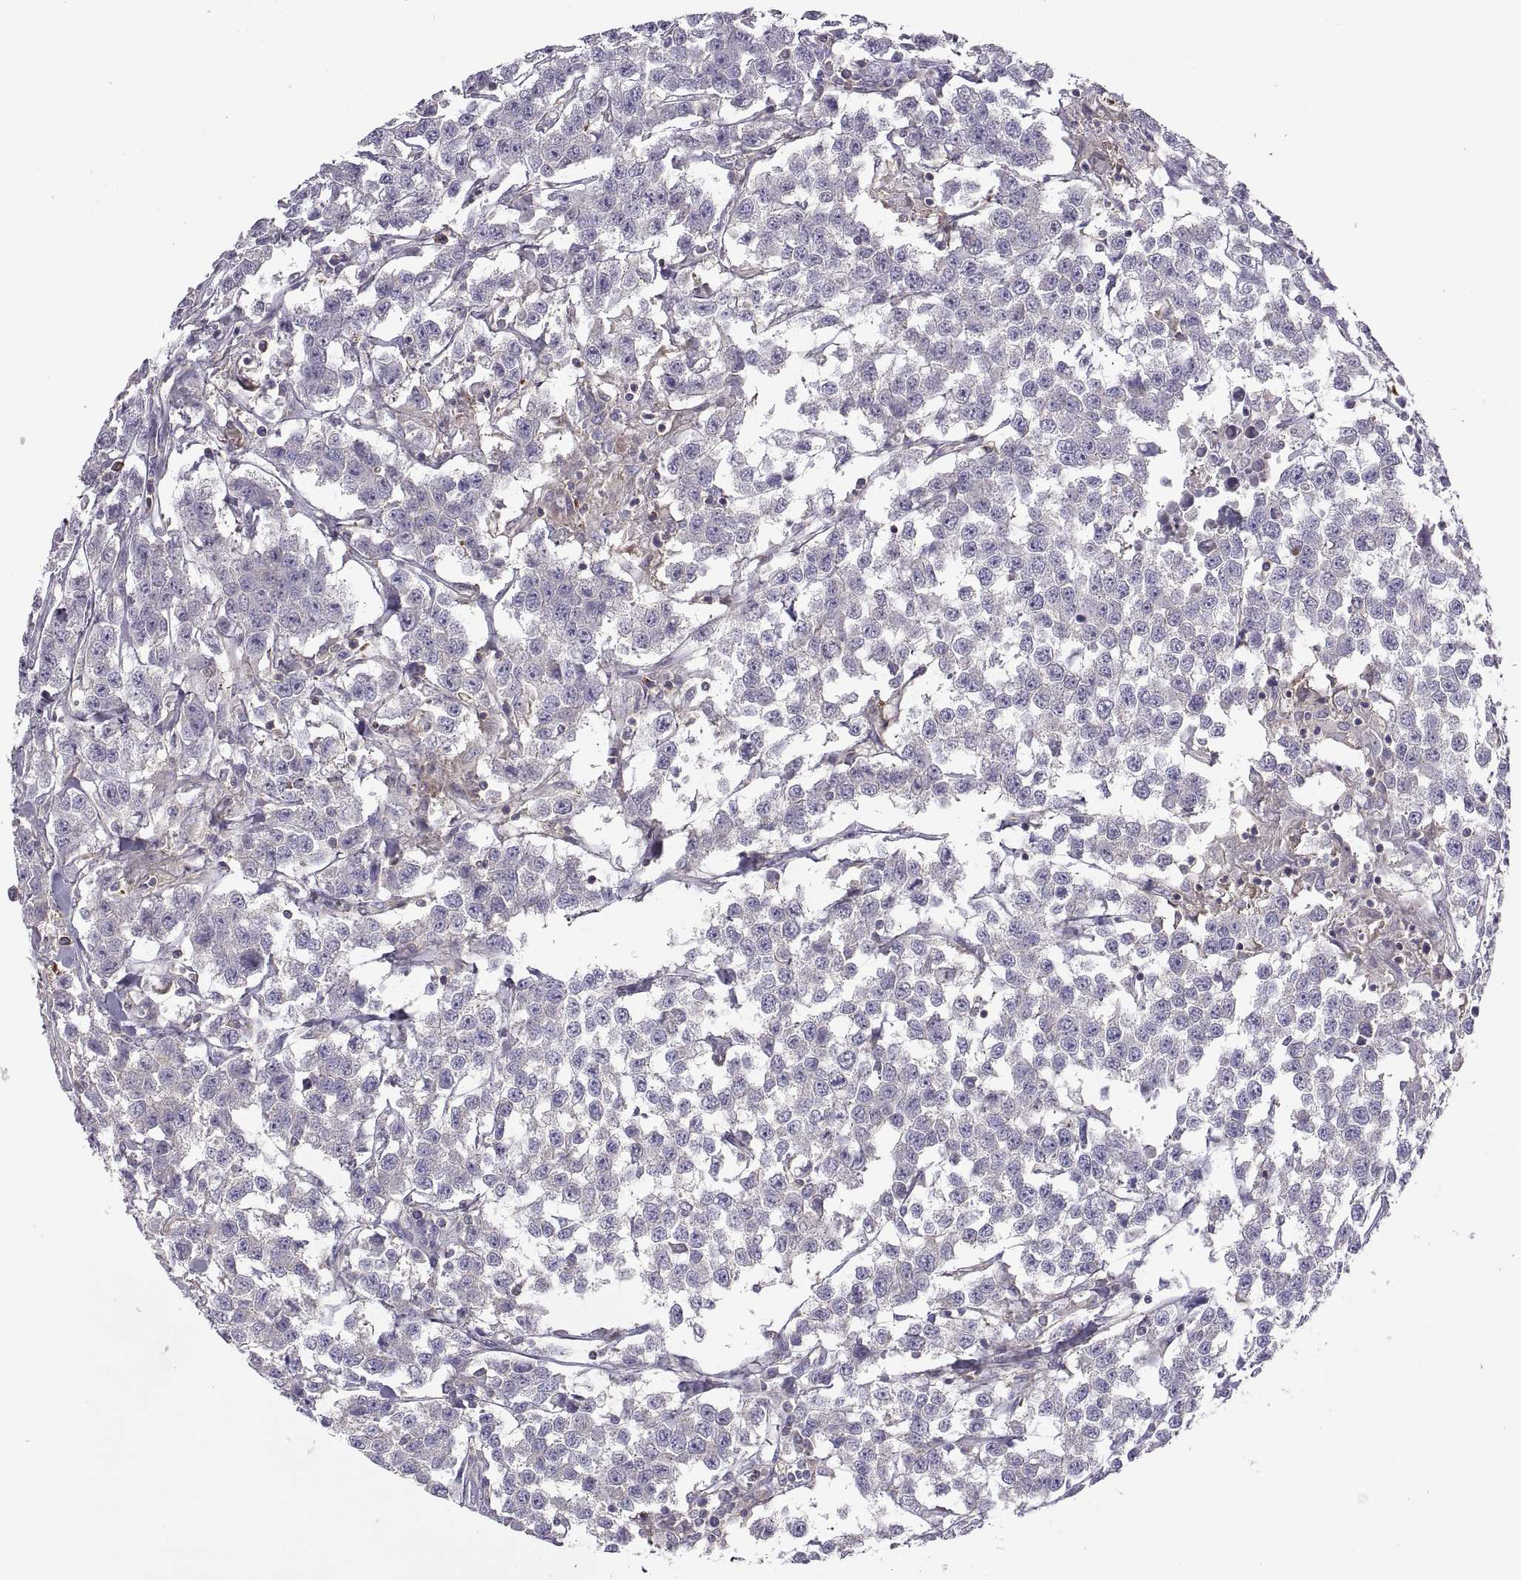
{"staining": {"intensity": "negative", "quantity": "none", "location": "none"}, "tissue": "testis cancer", "cell_type": "Tumor cells", "image_type": "cancer", "snomed": [{"axis": "morphology", "description": "Seminoma, NOS"}, {"axis": "topography", "description": "Testis"}], "caption": "Immunohistochemistry histopathology image of neoplastic tissue: human testis seminoma stained with DAB shows no significant protein expression in tumor cells. (DAB (3,3'-diaminobenzidine) IHC visualized using brightfield microscopy, high magnification).", "gene": "SPATA32", "patient": {"sex": "male", "age": 59}}